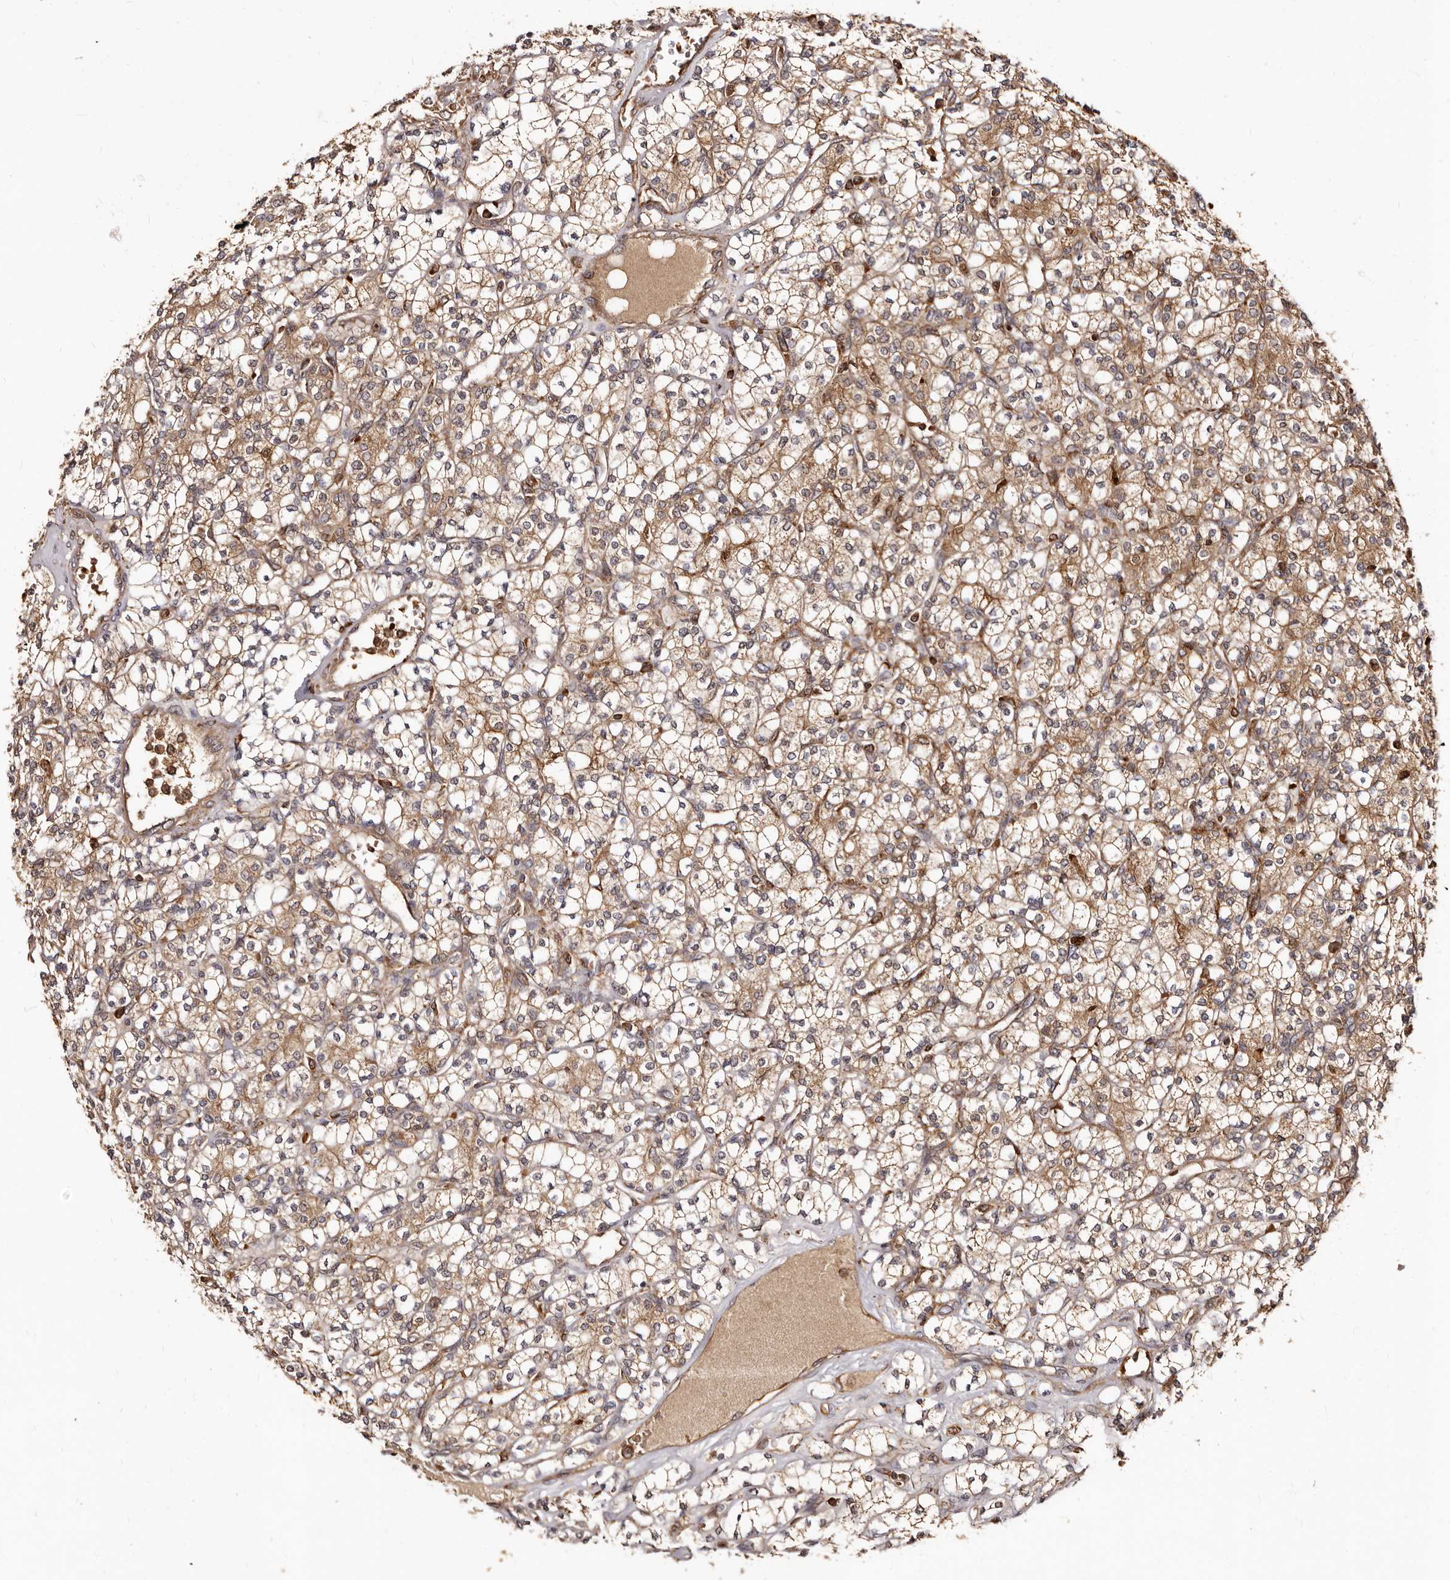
{"staining": {"intensity": "moderate", "quantity": ">75%", "location": "cytoplasmic/membranous"}, "tissue": "renal cancer", "cell_type": "Tumor cells", "image_type": "cancer", "snomed": [{"axis": "morphology", "description": "Adenocarcinoma, NOS"}, {"axis": "topography", "description": "Kidney"}], "caption": "The immunohistochemical stain shows moderate cytoplasmic/membranous expression in tumor cells of renal cancer tissue.", "gene": "BAX", "patient": {"sex": "male", "age": 77}}